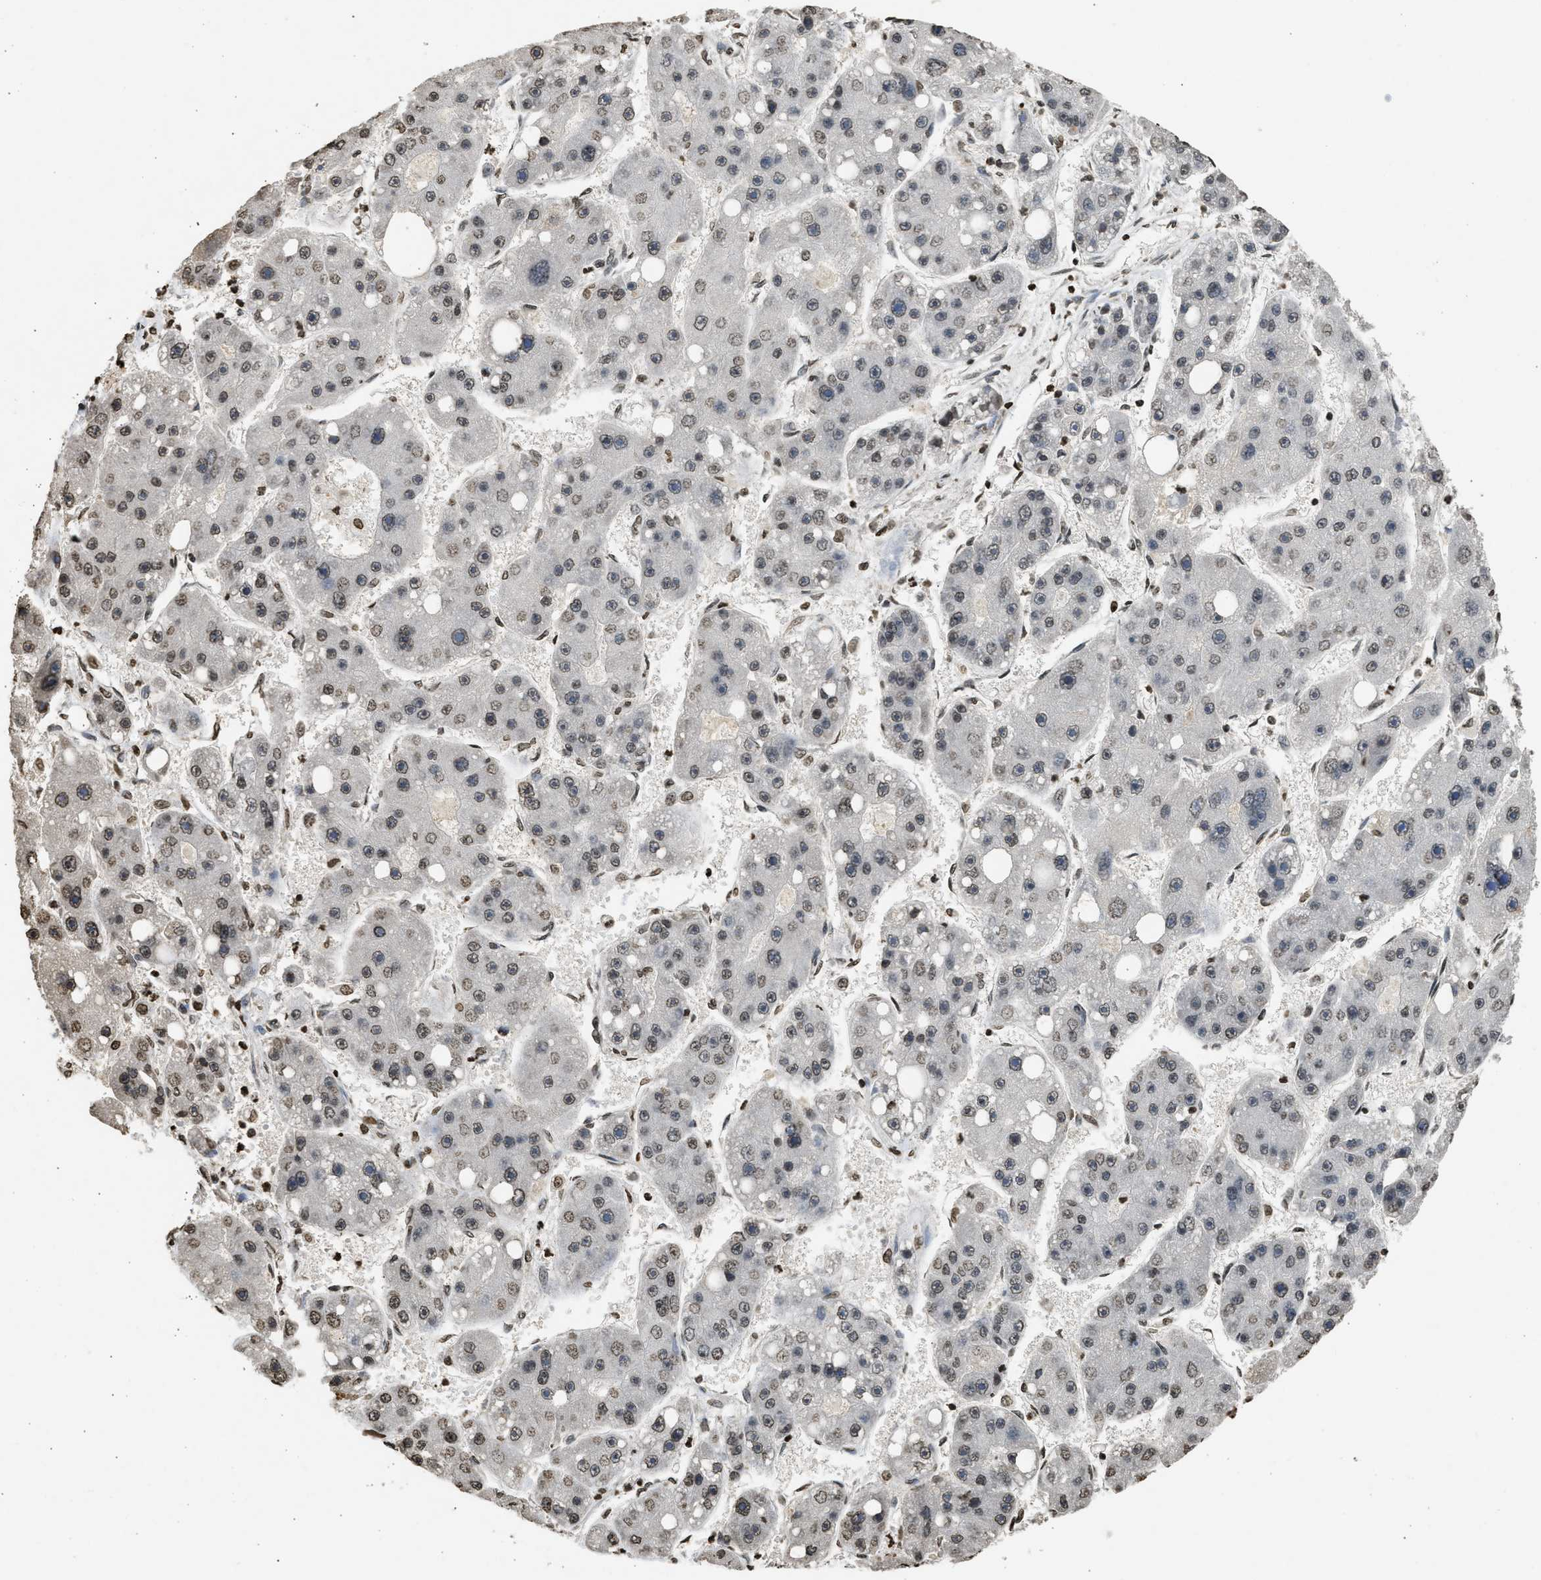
{"staining": {"intensity": "weak", "quantity": ">75%", "location": "nuclear"}, "tissue": "liver cancer", "cell_type": "Tumor cells", "image_type": "cancer", "snomed": [{"axis": "morphology", "description": "Carcinoma, Hepatocellular, NOS"}, {"axis": "topography", "description": "Liver"}], "caption": "Liver cancer (hepatocellular carcinoma) stained with a protein marker demonstrates weak staining in tumor cells.", "gene": "RRAGC", "patient": {"sex": "female", "age": 61}}